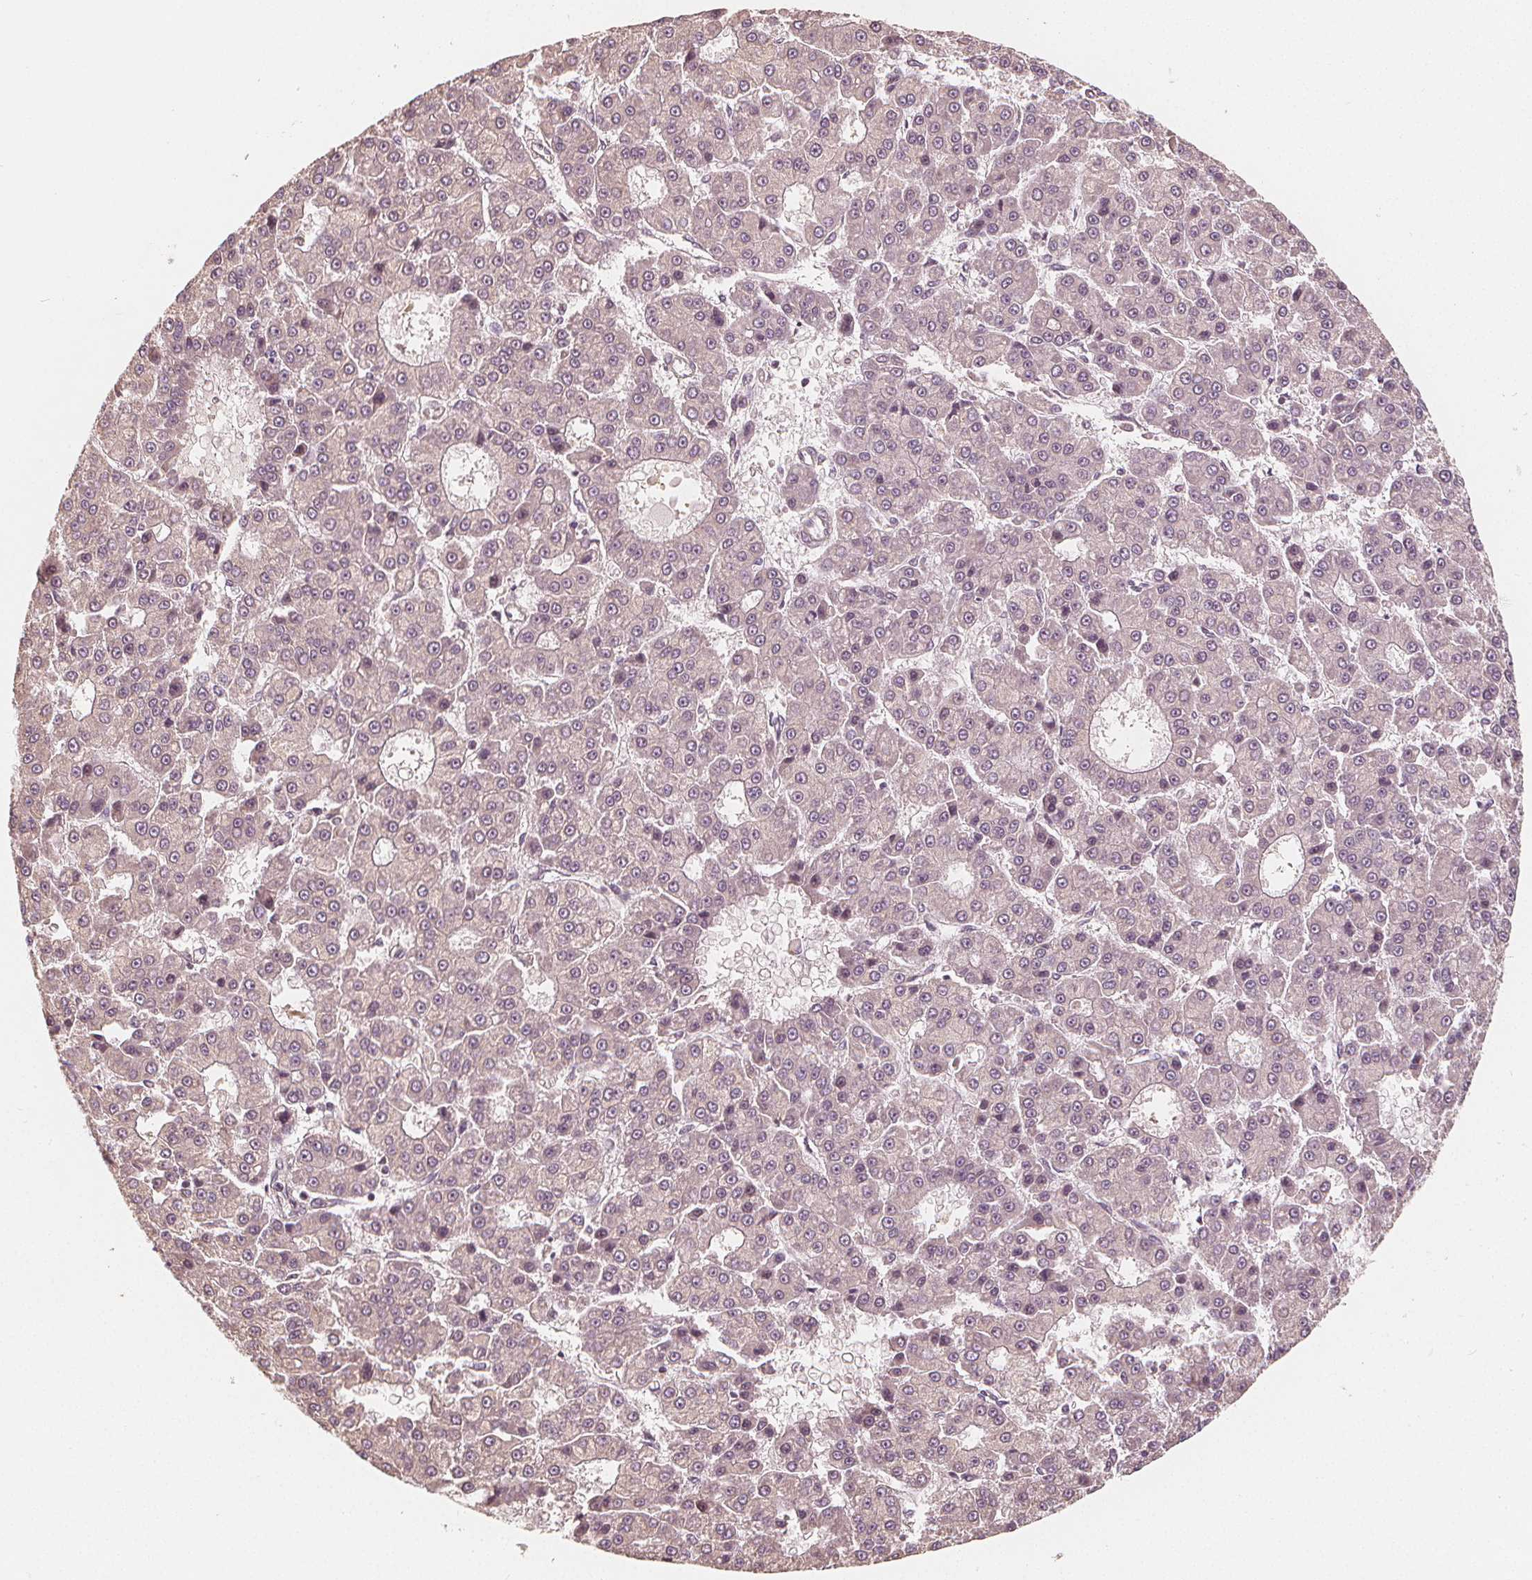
{"staining": {"intensity": "negative", "quantity": "none", "location": "none"}, "tissue": "liver cancer", "cell_type": "Tumor cells", "image_type": "cancer", "snomed": [{"axis": "morphology", "description": "Carcinoma, Hepatocellular, NOS"}, {"axis": "topography", "description": "Liver"}], "caption": "DAB immunohistochemical staining of liver cancer (hepatocellular carcinoma) exhibits no significant staining in tumor cells.", "gene": "PEX26", "patient": {"sex": "male", "age": 70}}